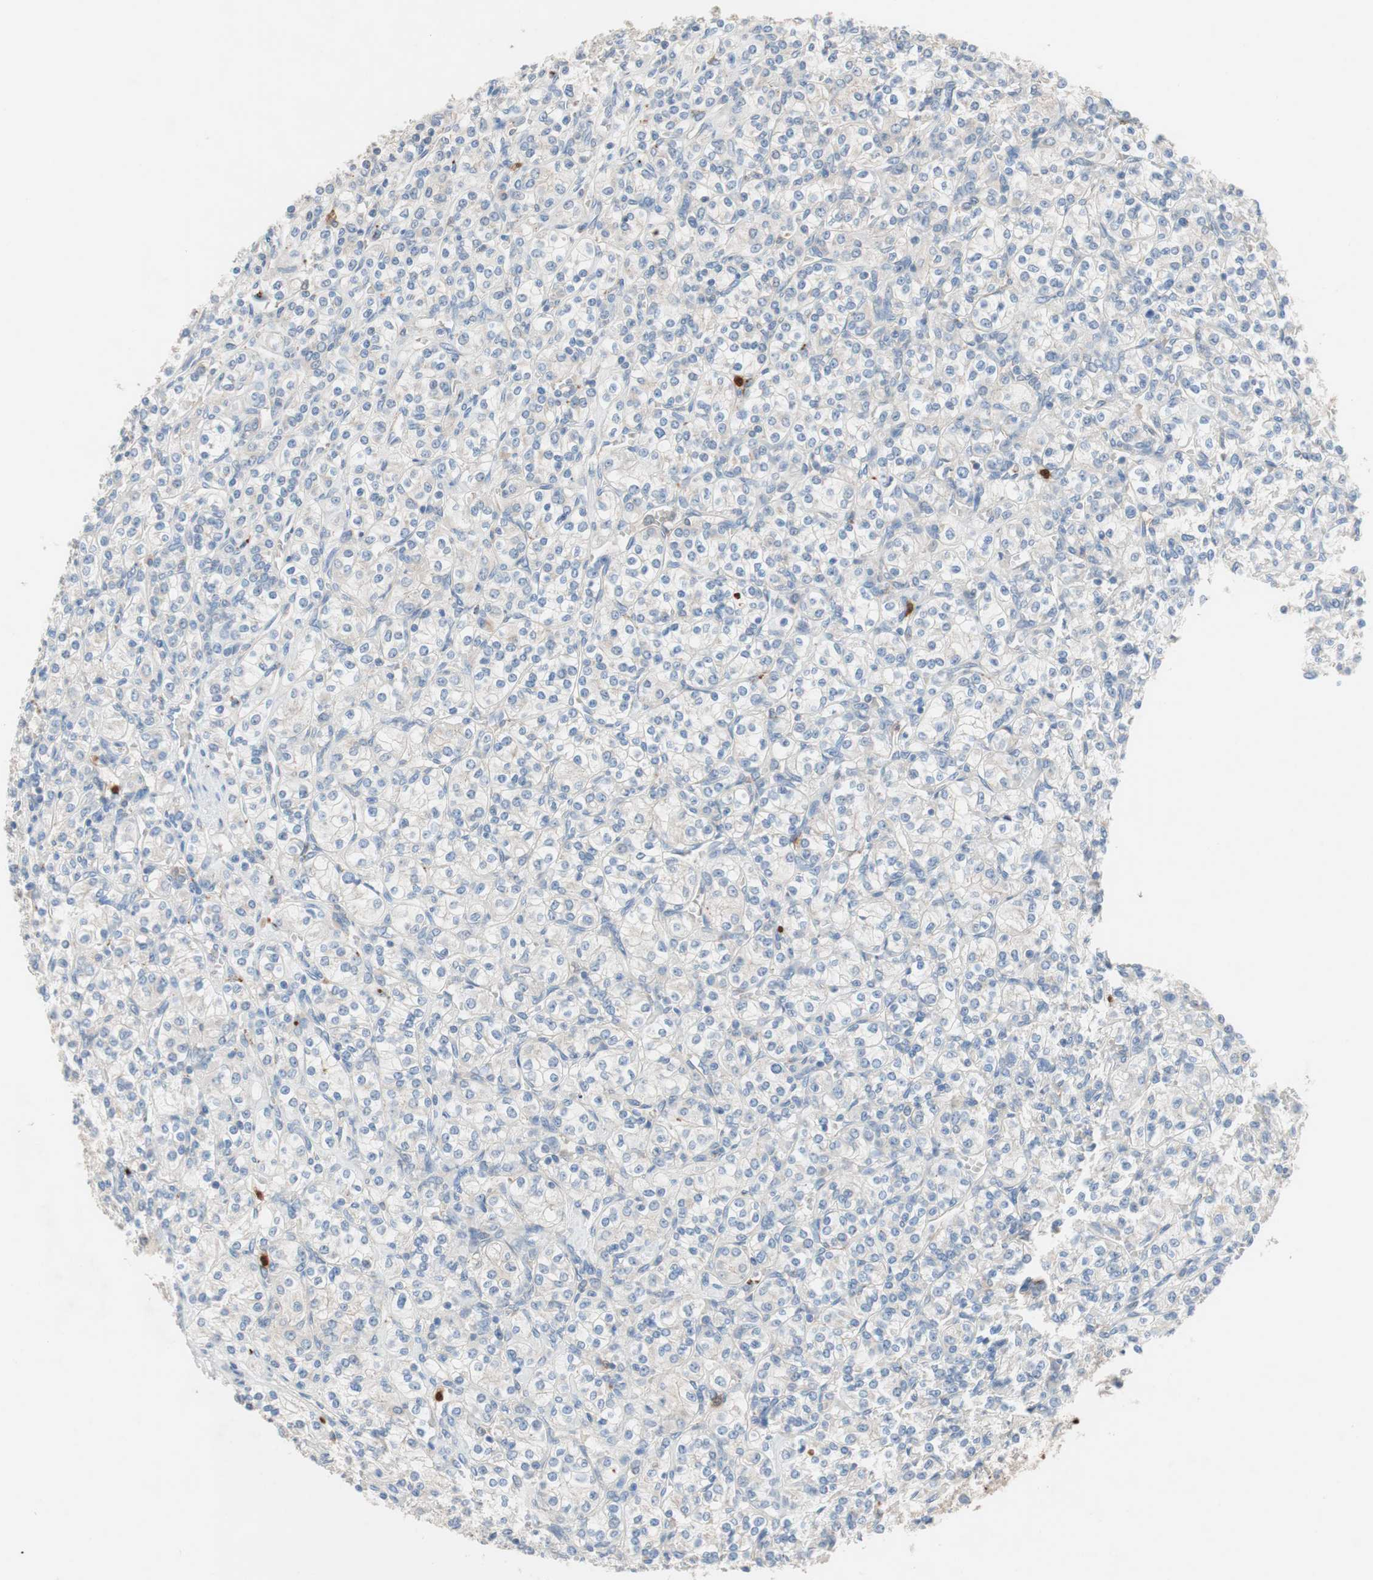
{"staining": {"intensity": "negative", "quantity": "none", "location": "none"}, "tissue": "renal cancer", "cell_type": "Tumor cells", "image_type": "cancer", "snomed": [{"axis": "morphology", "description": "Adenocarcinoma, NOS"}, {"axis": "topography", "description": "Kidney"}], "caption": "Tumor cells are negative for protein expression in human adenocarcinoma (renal).", "gene": "CLEC4D", "patient": {"sex": "male", "age": 77}}